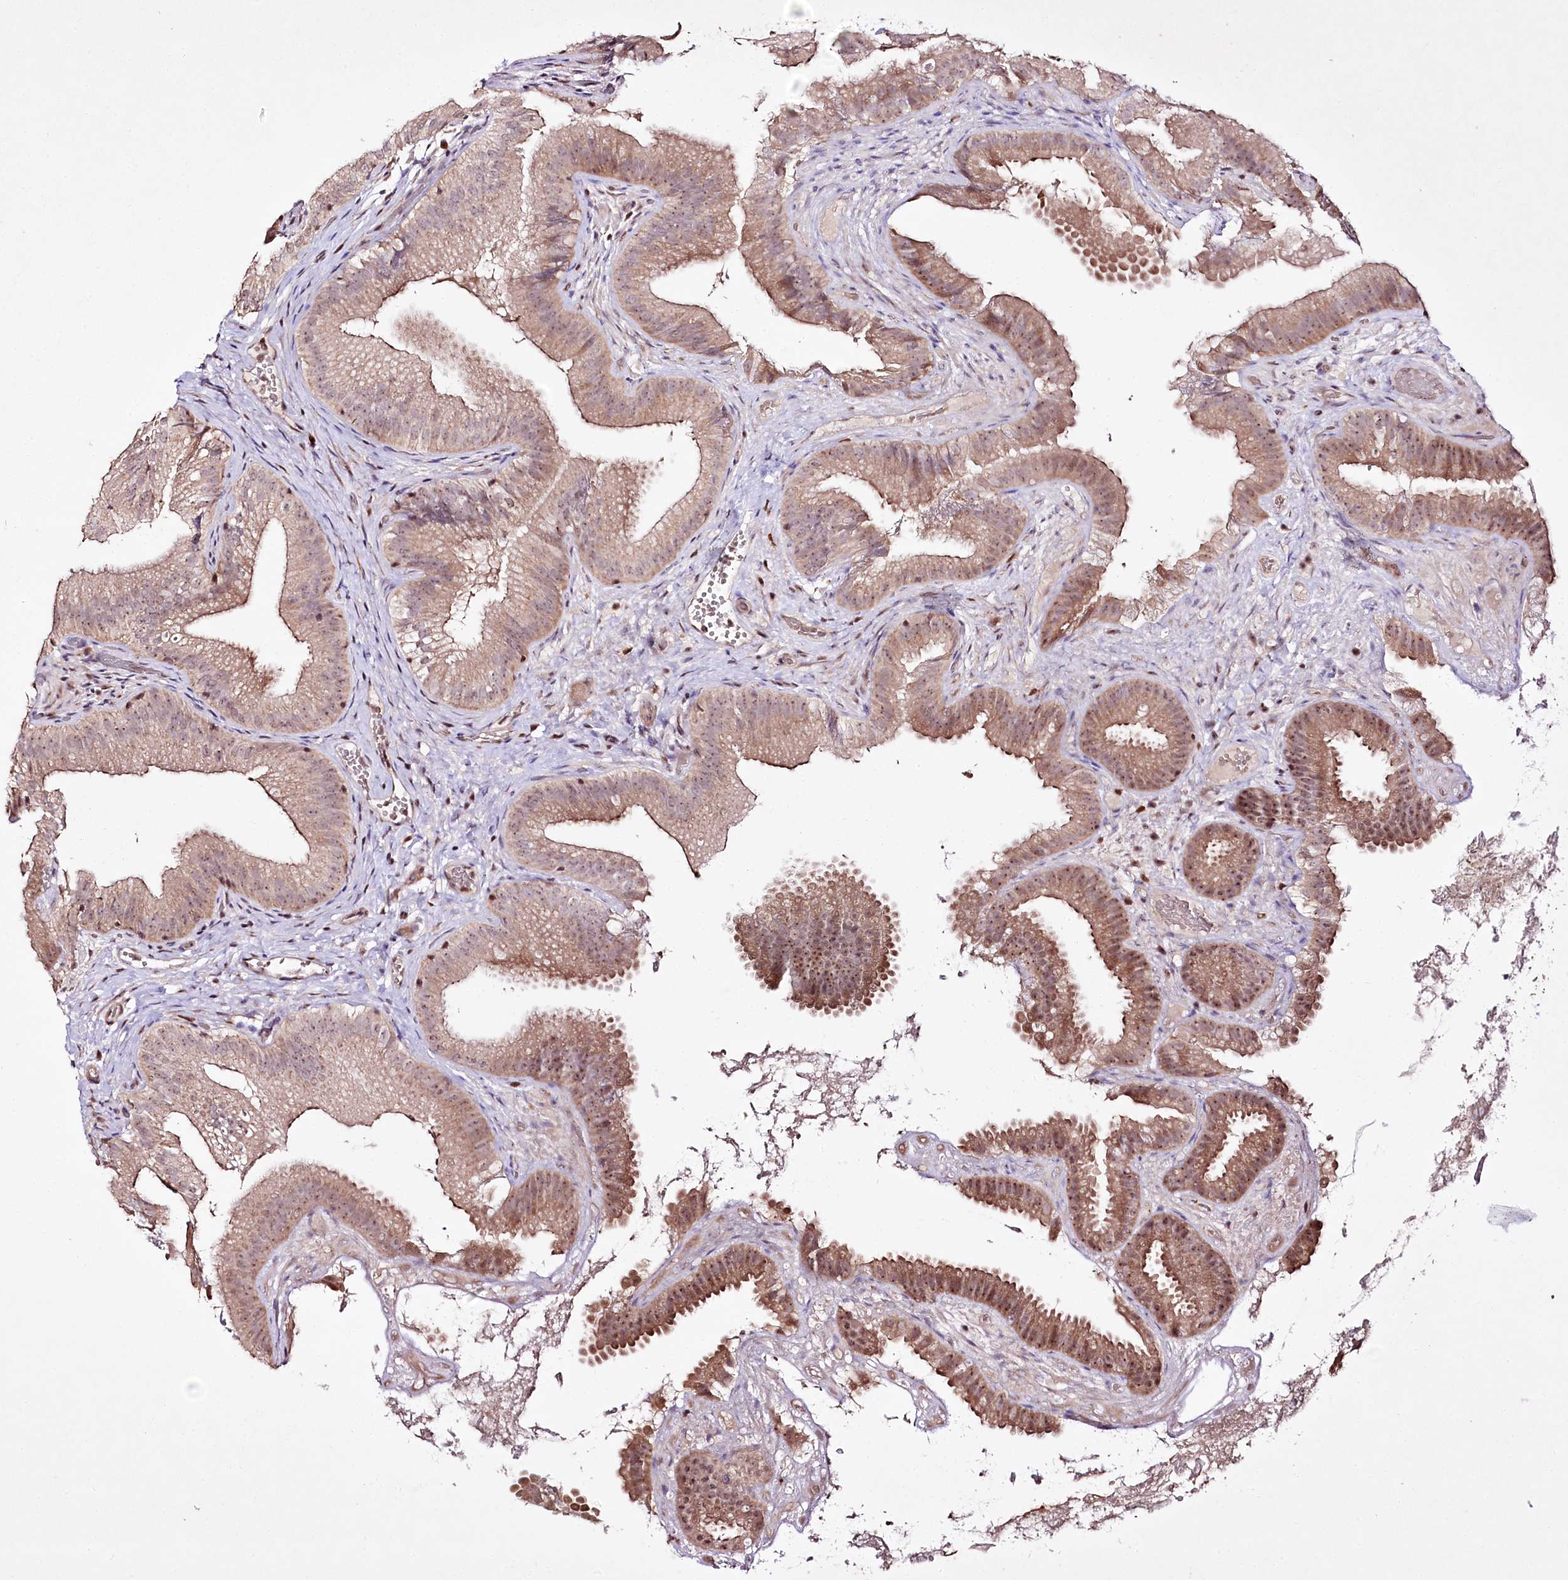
{"staining": {"intensity": "moderate", "quantity": ">75%", "location": "cytoplasmic/membranous,nuclear"}, "tissue": "gallbladder", "cell_type": "Glandular cells", "image_type": "normal", "snomed": [{"axis": "morphology", "description": "Normal tissue, NOS"}, {"axis": "topography", "description": "Gallbladder"}], "caption": "There is medium levels of moderate cytoplasmic/membranous,nuclear staining in glandular cells of normal gallbladder, as demonstrated by immunohistochemical staining (brown color).", "gene": "CCDC59", "patient": {"sex": "female", "age": 30}}